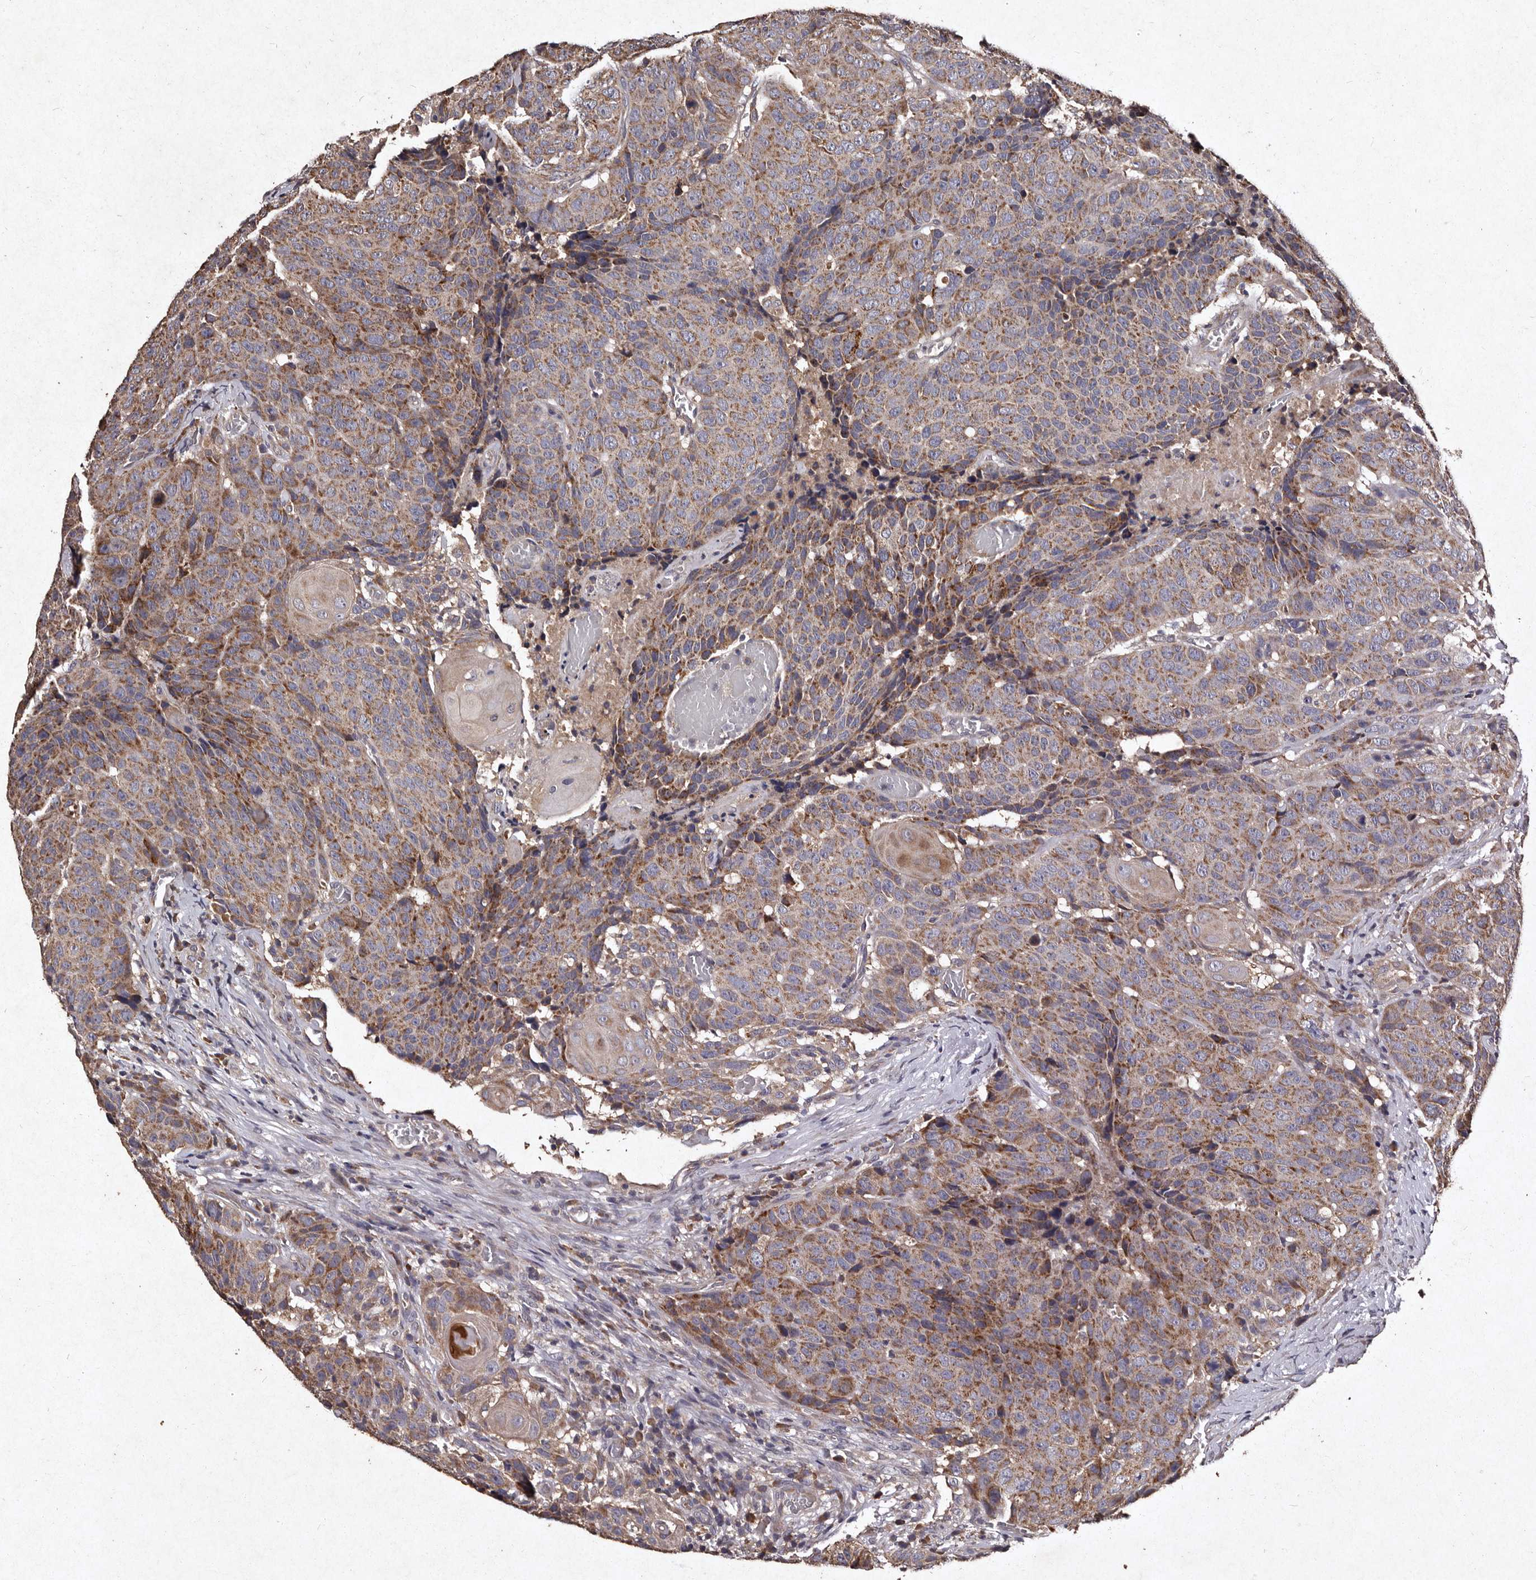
{"staining": {"intensity": "moderate", "quantity": ">75%", "location": "cytoplasmic/membranous"}, "tissue": "head and neck cancer", "cell_type": "Tumor cells", "image_type": "cancer", "snomed": [{"axis": "morphology", "description": "Squamous cell carcinoma, NOS"}, {"axis": "topography", "description": "Head-Neck"}], "caption": "Protein staining shows moderate cytoplasmic/membranous staining in approximately >75% of tumor cells in squamous cell carcinoma (head and neck). (Brightfield microscopy of DAB IHC at high magnification).", "gene": "TFB1M", "patient": {"sex": "male", "age": 66}}